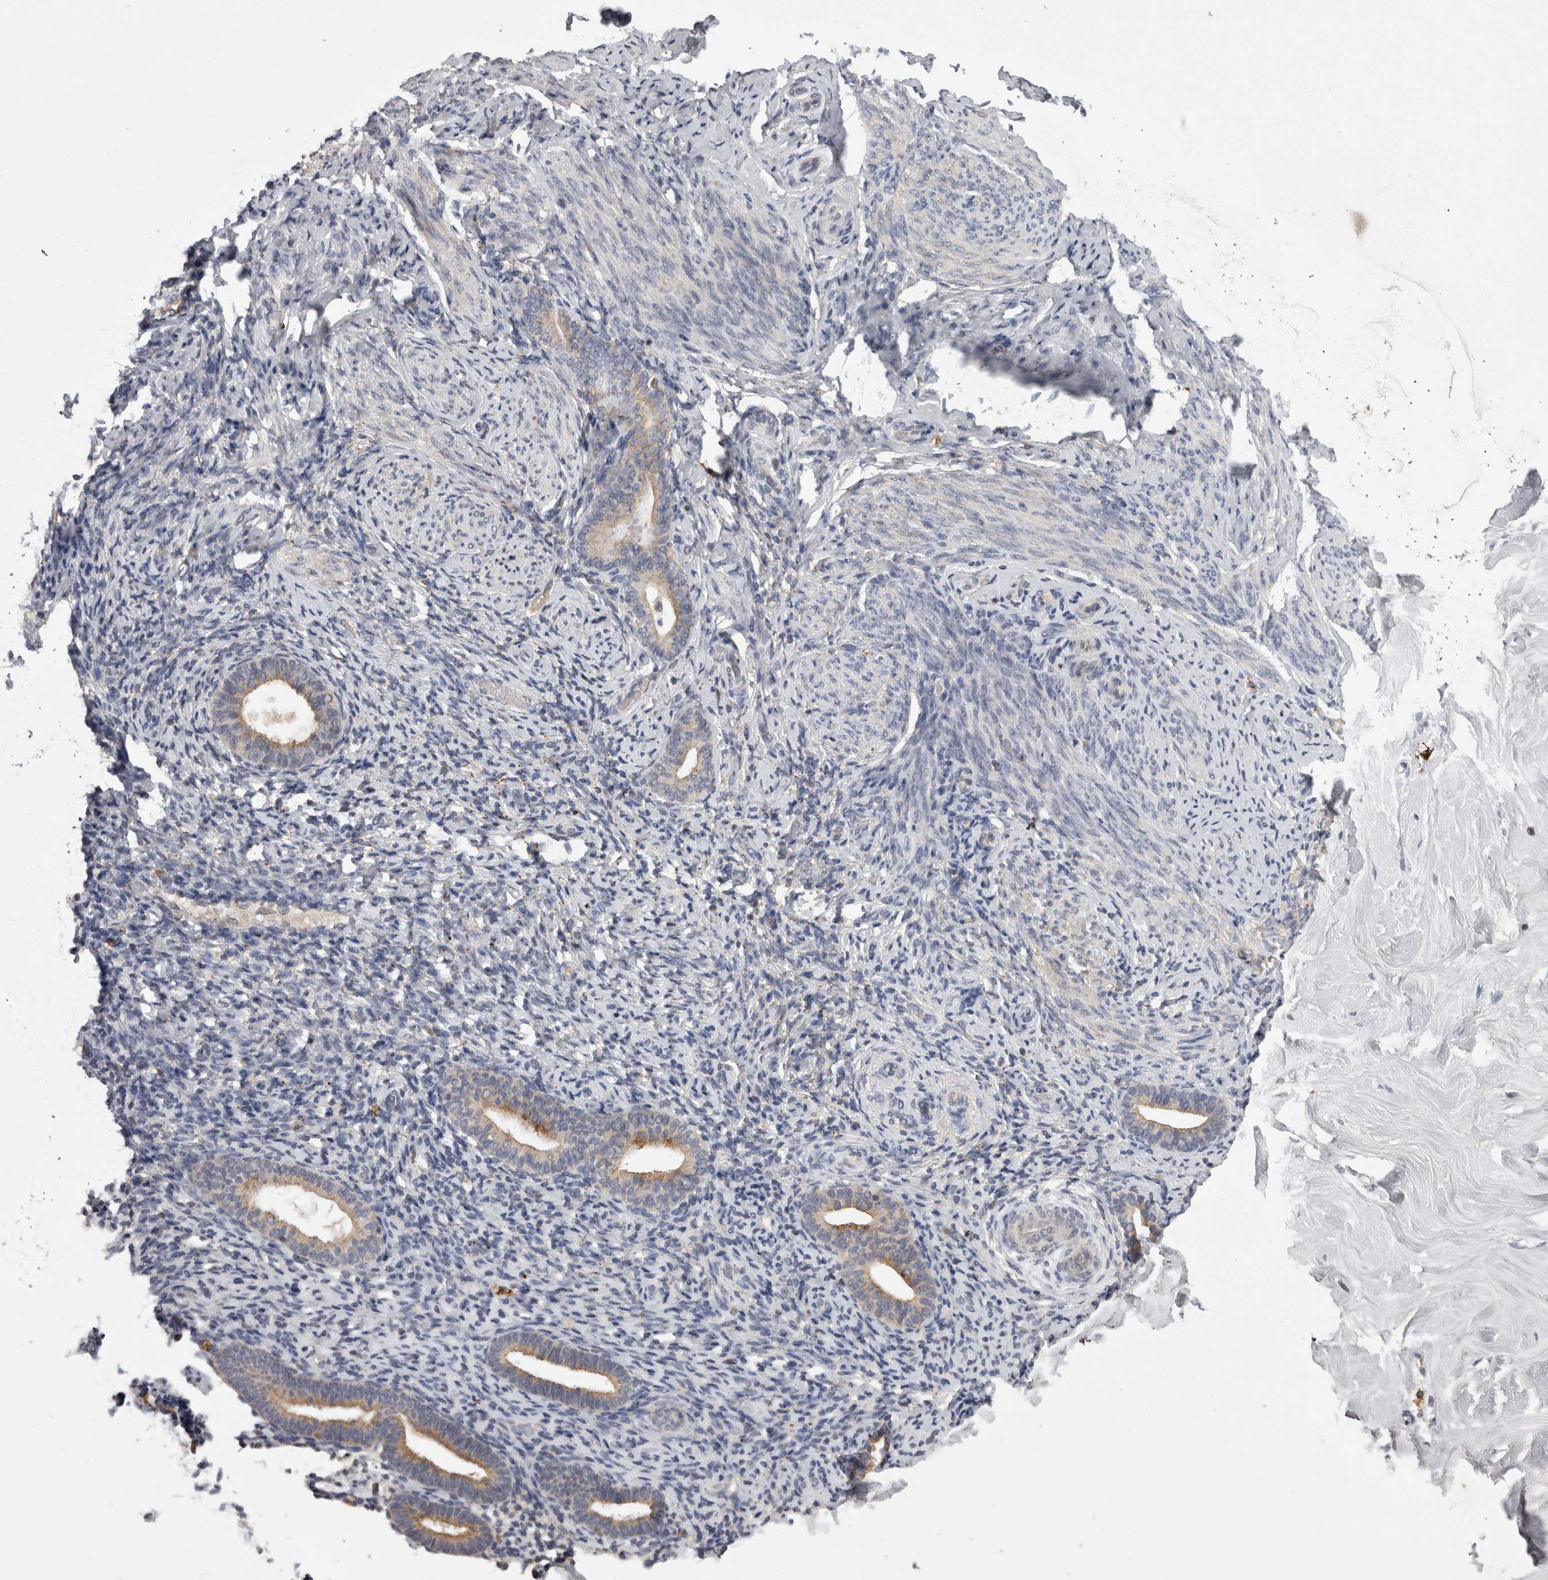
{"staining": {"intensity": "negative", "quantity": "none", "location": "none"}, "tissue": "endometrium", "cell_type": "Cells in endometrial stroma", "image_type": "normal", "snomed": [{"axis": "morphology", "description": "Normal tissue, NOS"}, {"axis": "topography", "description": "Endometrium"}], "caption": "This is a photomicrograph of immunohistochemistry staining of benign endometrium, which shows no expression in cells in endometrial stroma. Brightfield microscopy of immunohistochemistry stained with DAB (3,3'-diaminobenzidine) (brown) and hematoxylin (blue), captured at high magnification.", "gene": "PCM1", "patient": {"sex": "female", "age": 51}}